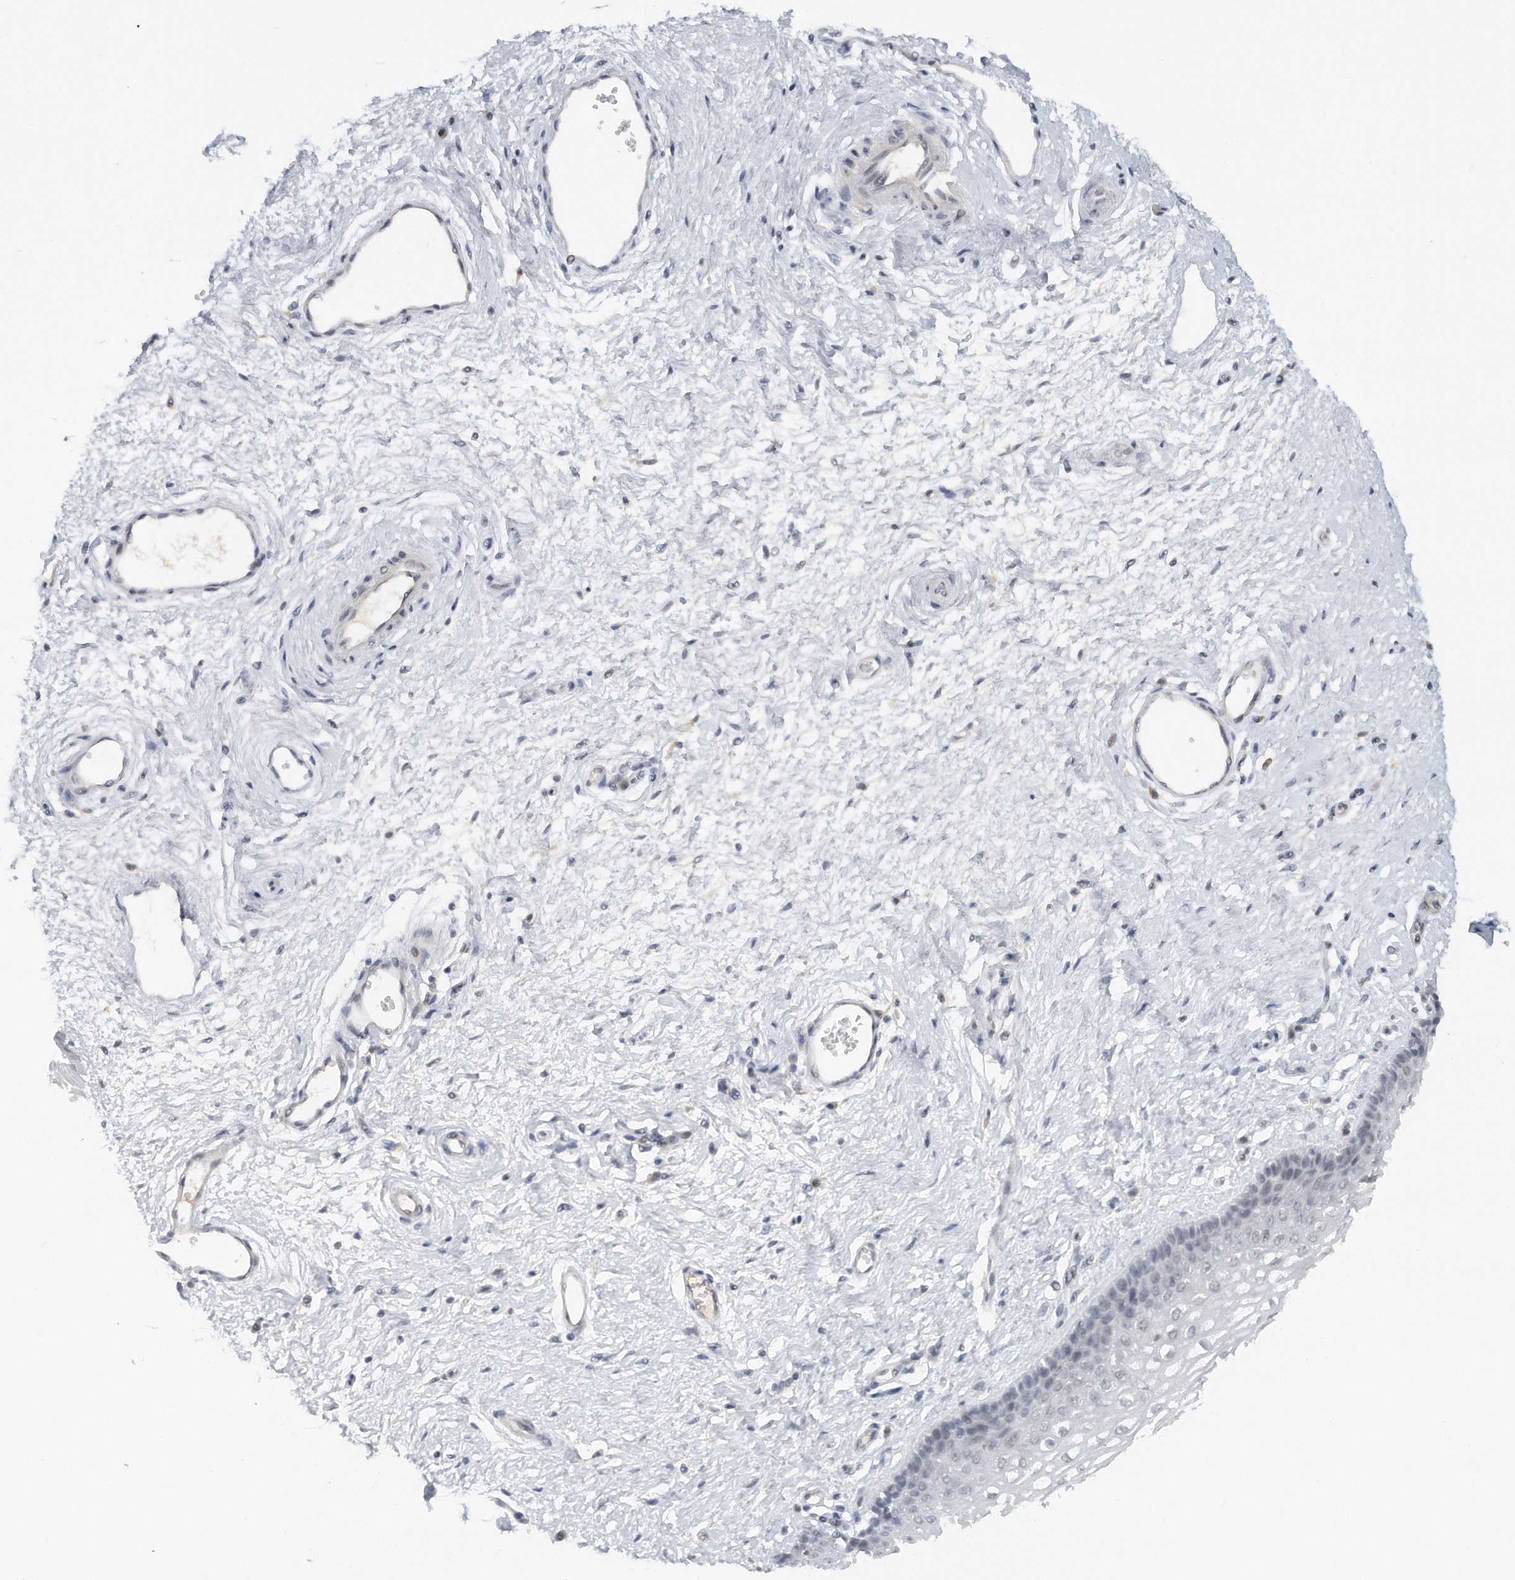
{"staining": {"intensity": "negative", "quantity": "none", "location": "none"}, "tissue": "vagina", "cell_type": "Squamous epithelial cells", "image_type": "normal", "snomed": [{"axis": "morphology", "description": "Normal tissue, NOS"}, {"axis": "topography", "description": "Vagina"}], "caption": "High magnification brightfield microscopy of unremarkable vagina stained with DAB (3,3'-diaminobenzidine) (brown) and counterstained with hematoxylin (blue): squamous epithelial cells show no significant positivity.", "gene": "DDX43", "patient": {"sex": "female", "age": 46}}